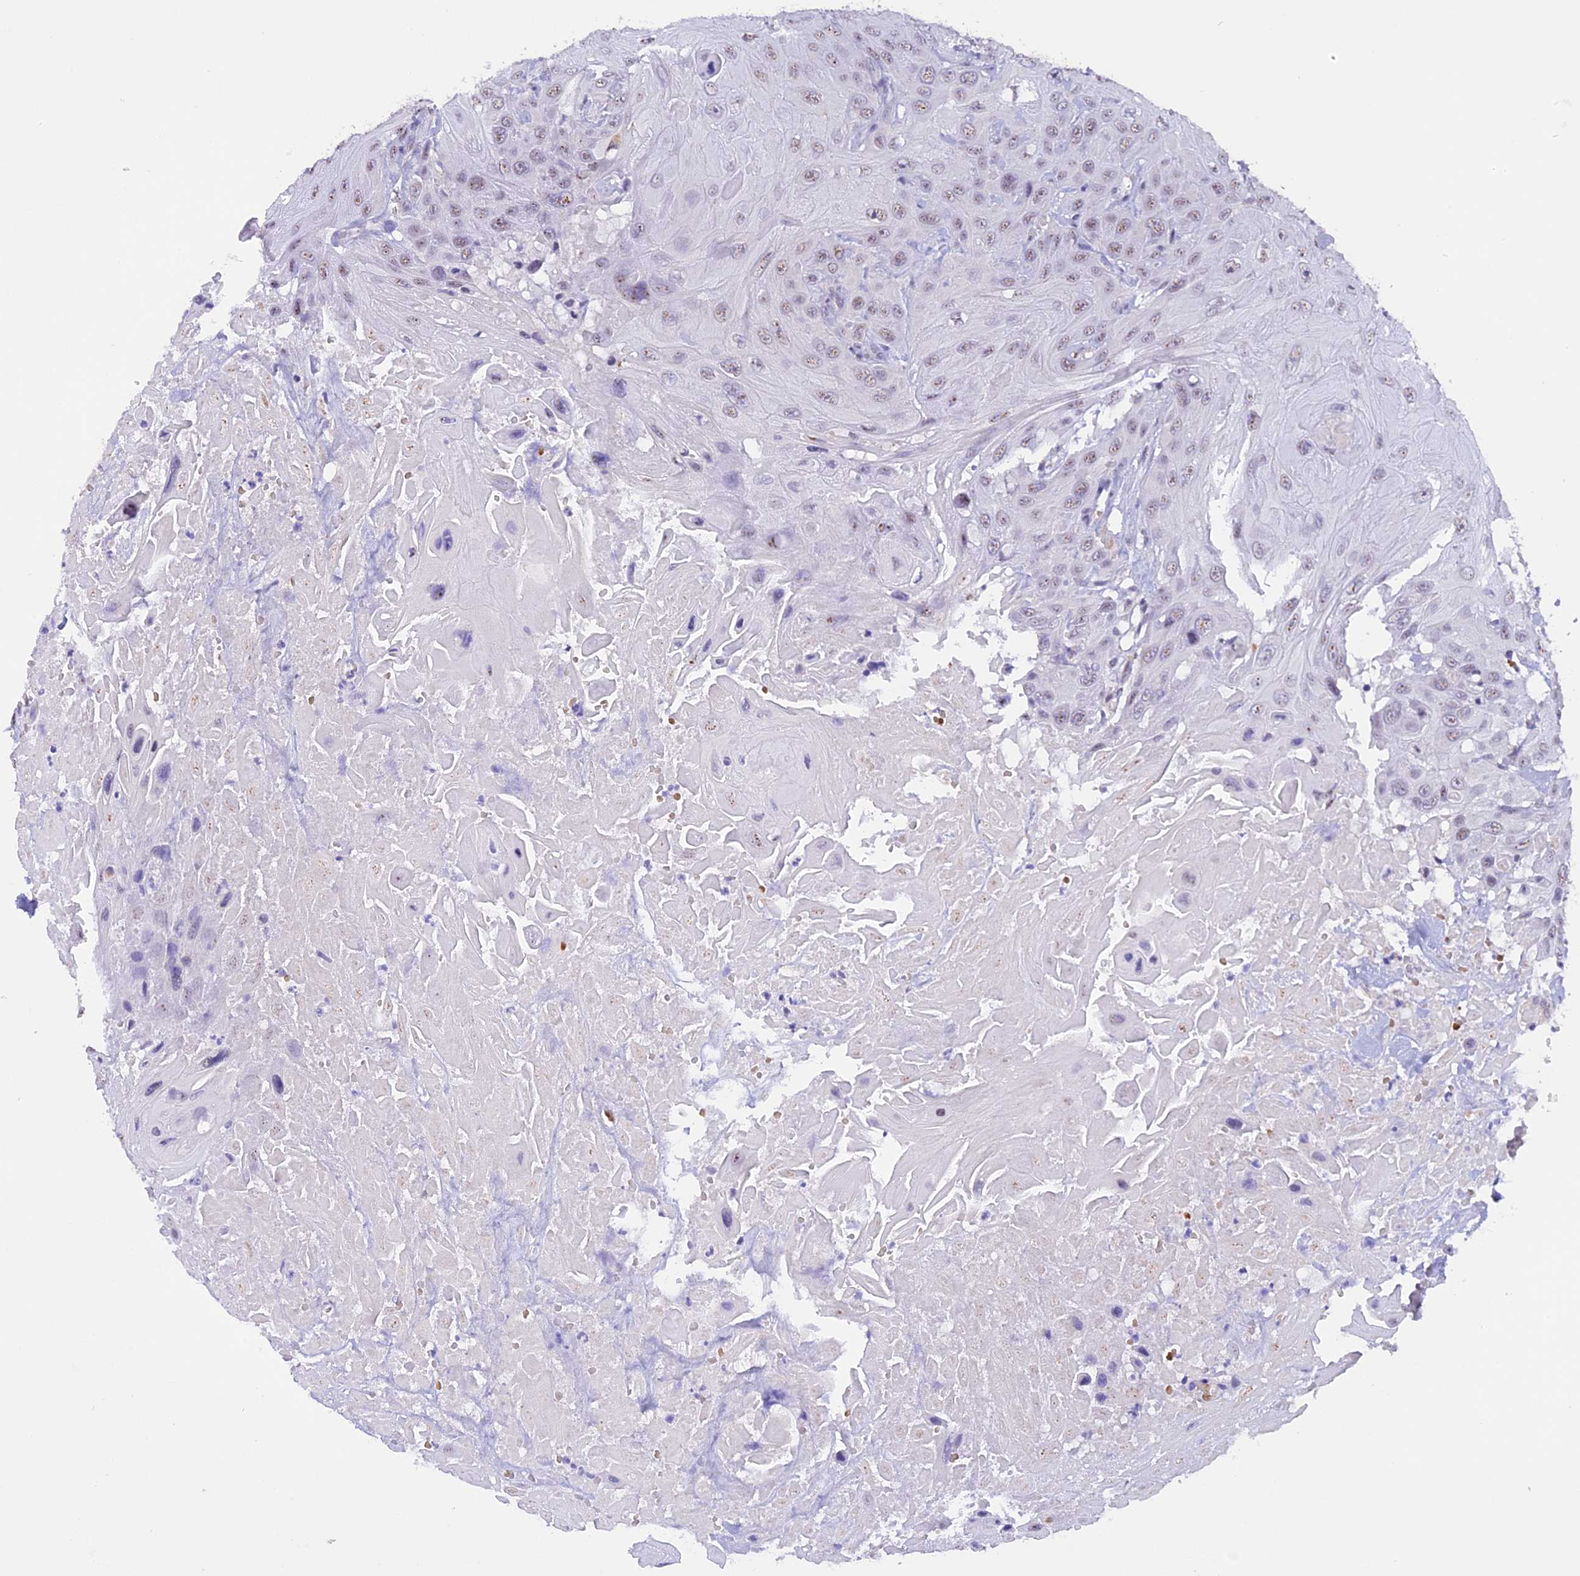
{"staining": {"intensity": "weak", "quantity": "25%-75%", "location": "nuclear"}, "tissue": "head and neck cancer", "cell_type": "Tumor cells", "image_type": "cancer", "snomed": [{"axis": "morphology", "description": "Squamous cell carcinoma, NOS"}, {"axis": "topography", "description": "Head-Neck"}], "caption": "A brown stain labels weak nuclear staining of a protein in human squamous cell carcinoma (head and neck) tumor cells.", "gene": "AHSP", "patient": {"sex": "male", "age": 81}}